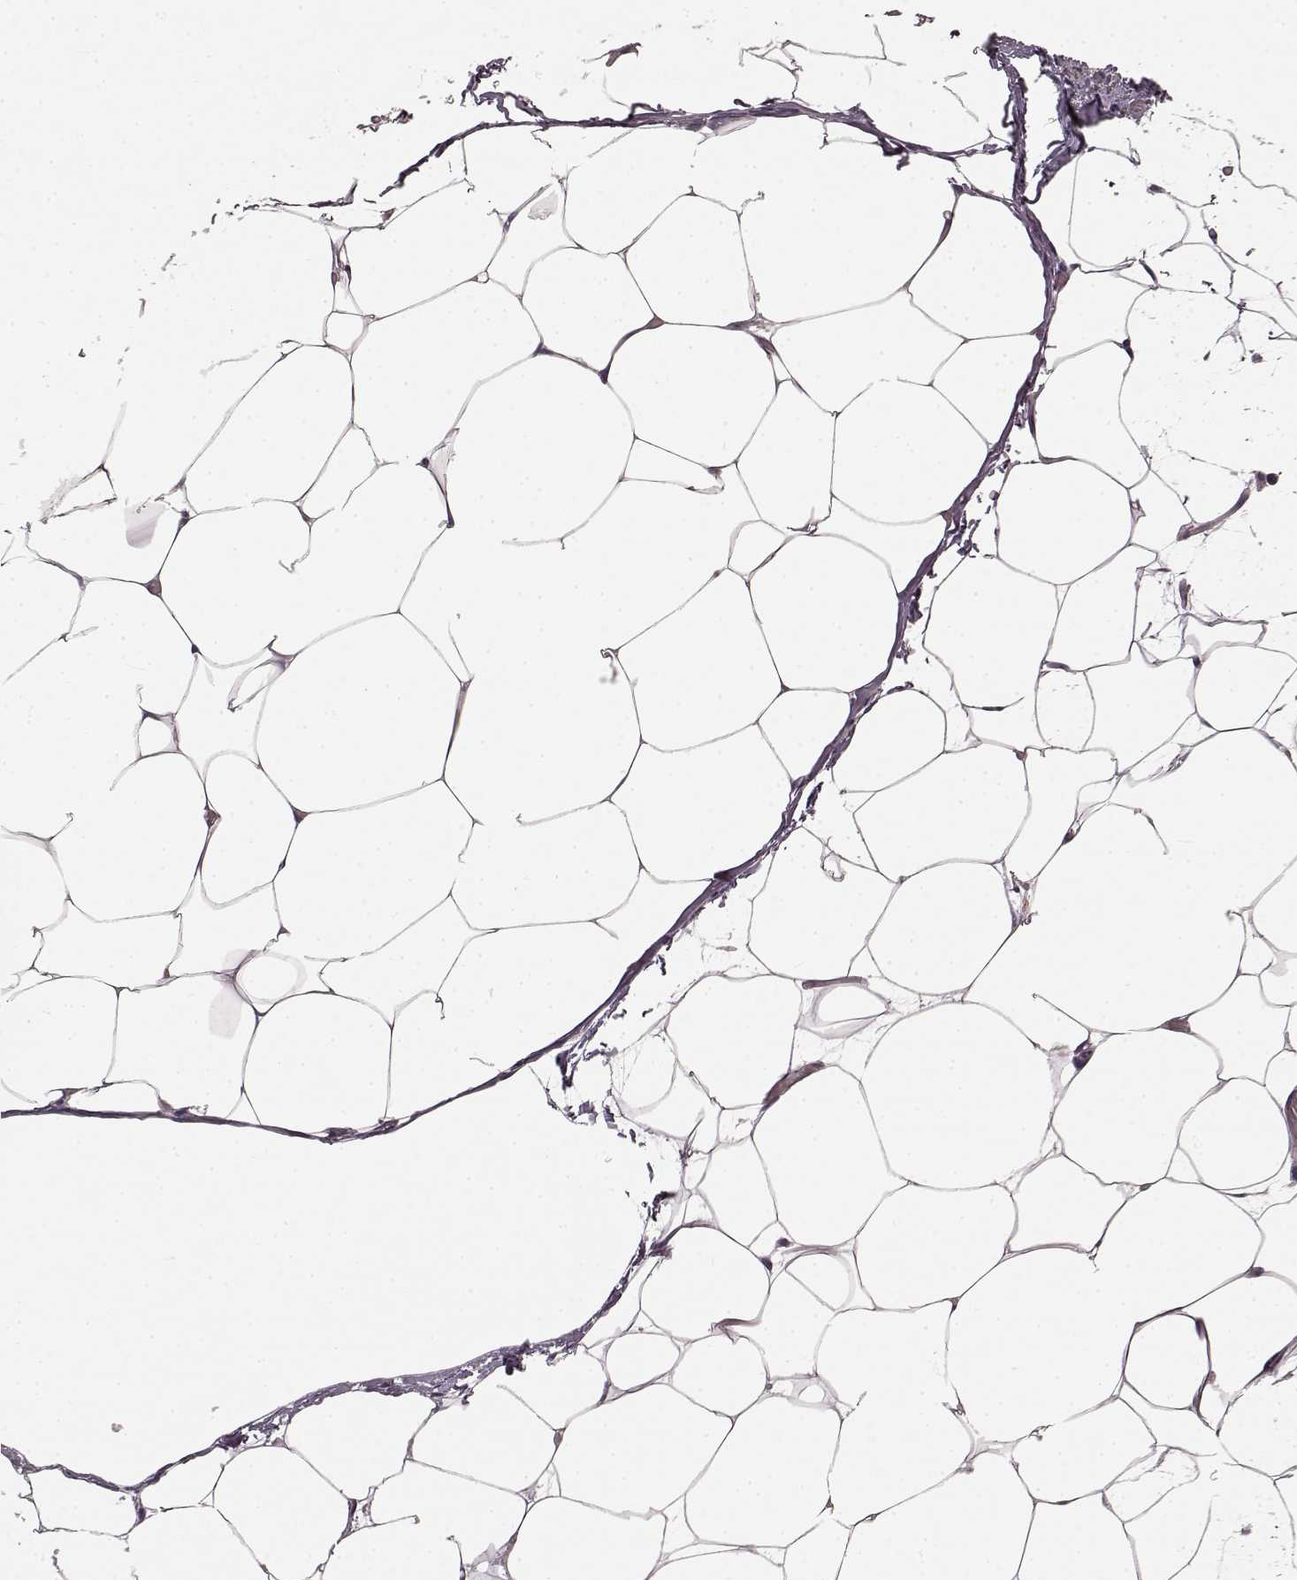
{"staining": {"intensity": "negative", "quantity": "none", "location": "none"}, "tissue": "adipose tissue", "cell_type": "Adipocytes", "image_type": "normal", "snomed": [{"axis": "morphology", "description": "Normal tissue, NOS"}, {"axis": "topography", "description": "Adipose tissue"}], "caption": "Immunohistochemical staining of unremarkable human adipose tissue shows no significant expression in adipocytes. (Brightfield microscopy of DAB IHC at high magnification).", "gene": "SLC22A18", "patient": {"sex": "male", "age": 57}}